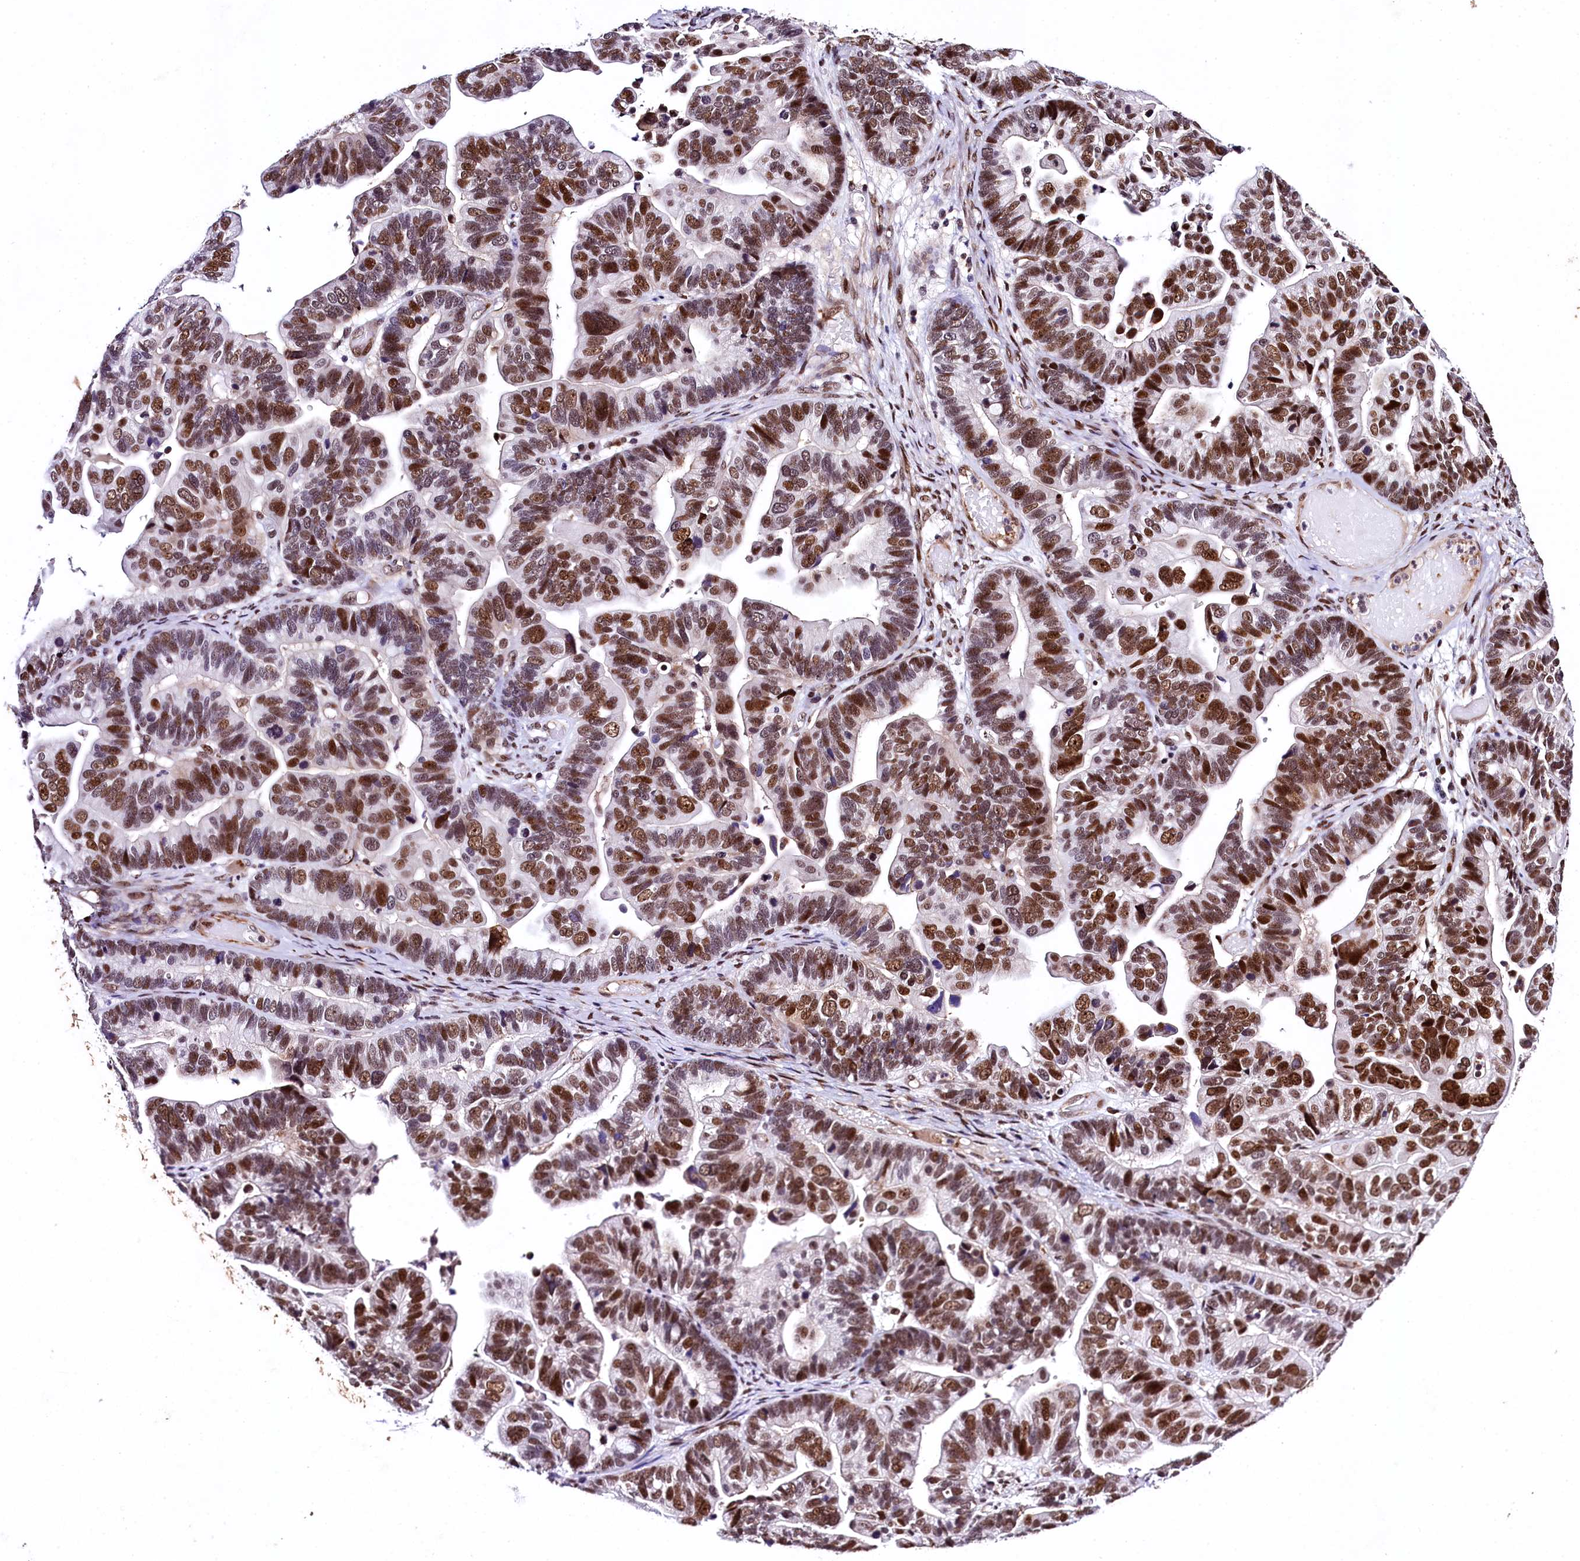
{"staining": {"intensity": "moderate", "quantity": ">75%", "location": "nuclear"}, "tissue": "ovarian cancer", "cell_type": "Tumor cells", "image_type": "cancer", "snomed": [{"axis": "morphology", "description": "Cystadenocarcinoma, serous, NOS"}, {"axis": "topography", "description": "Ovary"}], "caption": "This histopathology image demonstrates immunohistochemistry (IHC) staining of human serous cystadenocarcinoma (ovarian), with medium moderate nuclear expression in about >75% of tumor cells.", "gene": "SAMD10", "patient": {"sex": "female", "age": 56}}